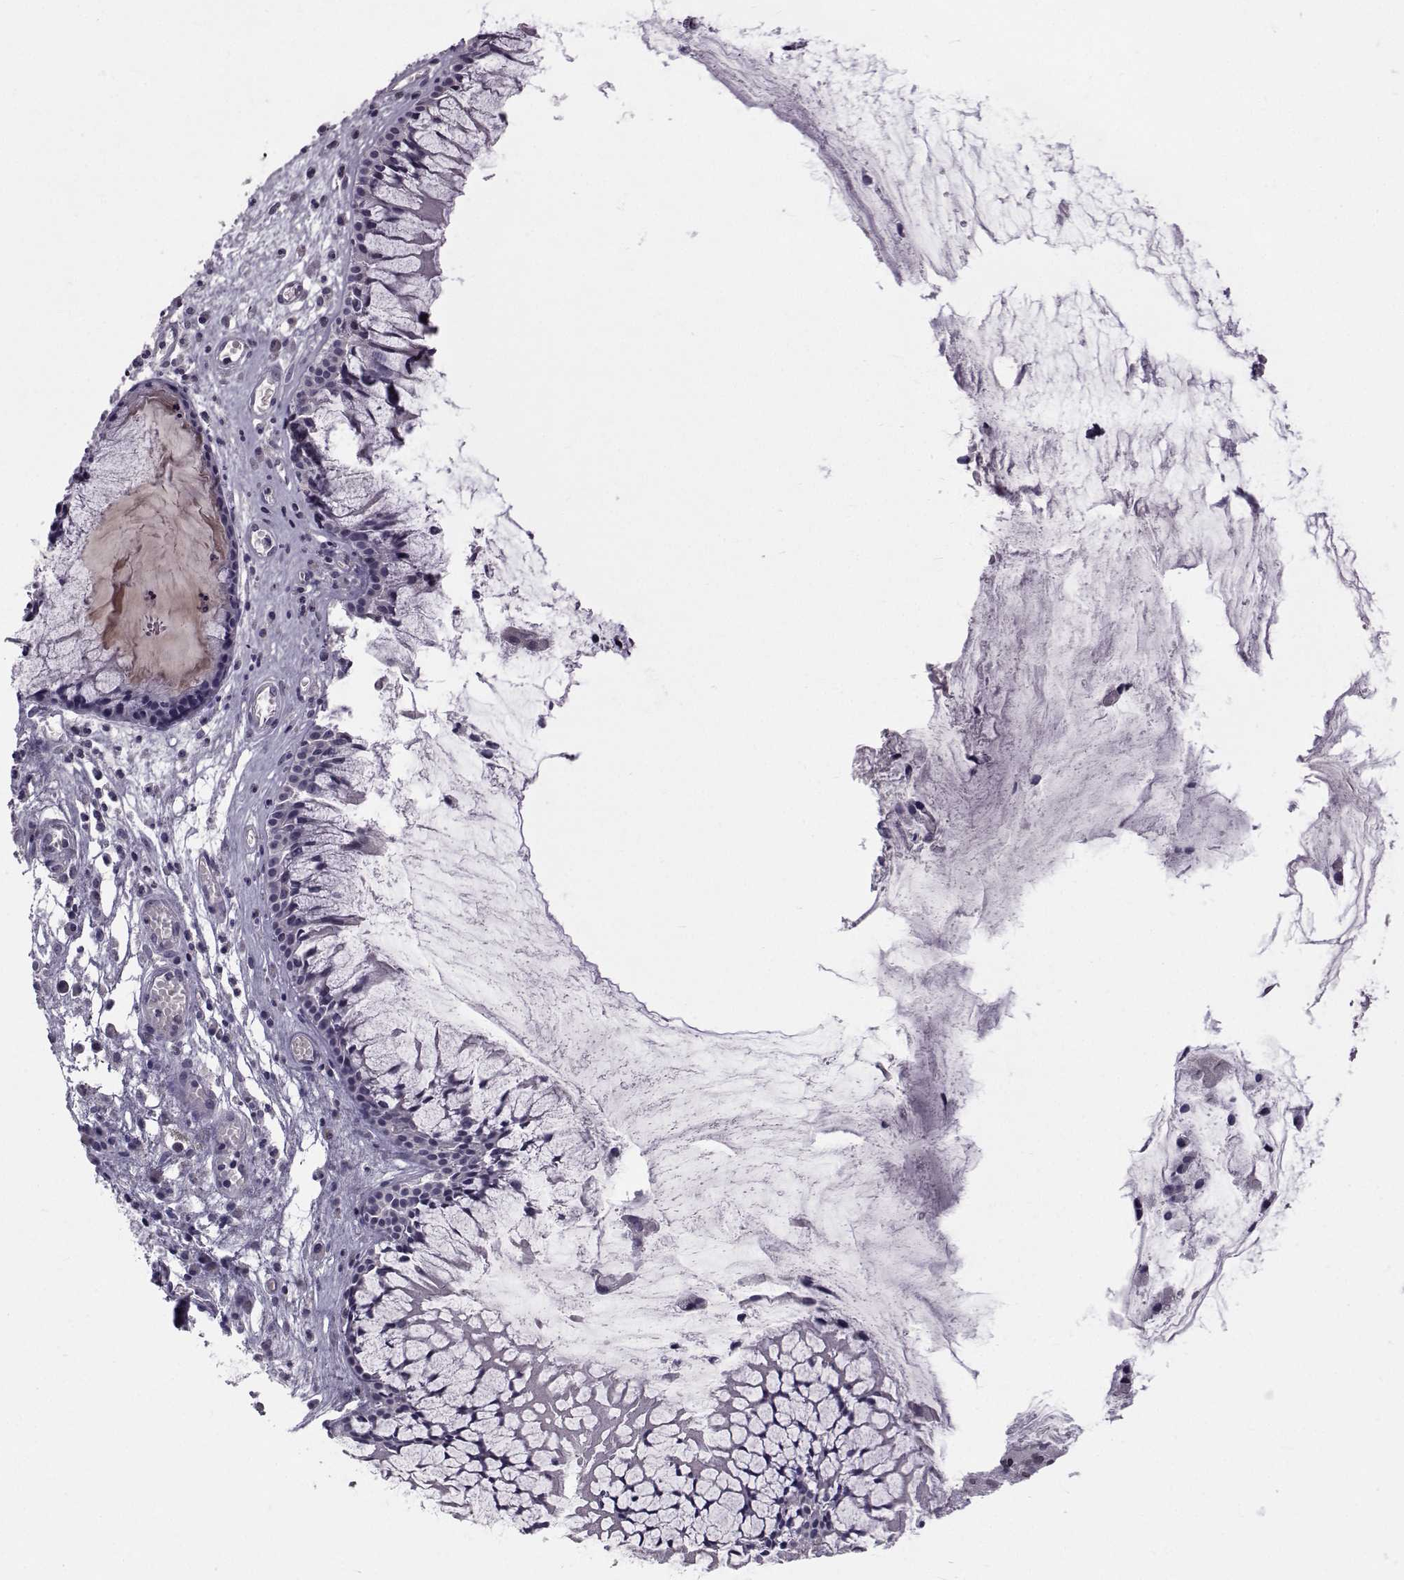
{"staining": {"intensity": "negative", "quantity": "none", "location": "none"}, "tissue": "nasopharynx", "cell_type": "Respiratory epithelial cells", "image_type": "normal", "snomed": [{"axis": "morphology", "description": "Normal tissue, NOS"}, {"axis": "topography", "description": "Nasopharynx"}], "caption": "Immunohistochemistry (IHC) histopathology image of unremarkable nasopharynx: nasopharynx stained with DAB (3,3'-diaminobenzidine) demonstrates no significant protein positivity in respiratory epithelial cells.", "gene": "TNFRSF11B", "patient": {"sex": "female", "age": 47}}